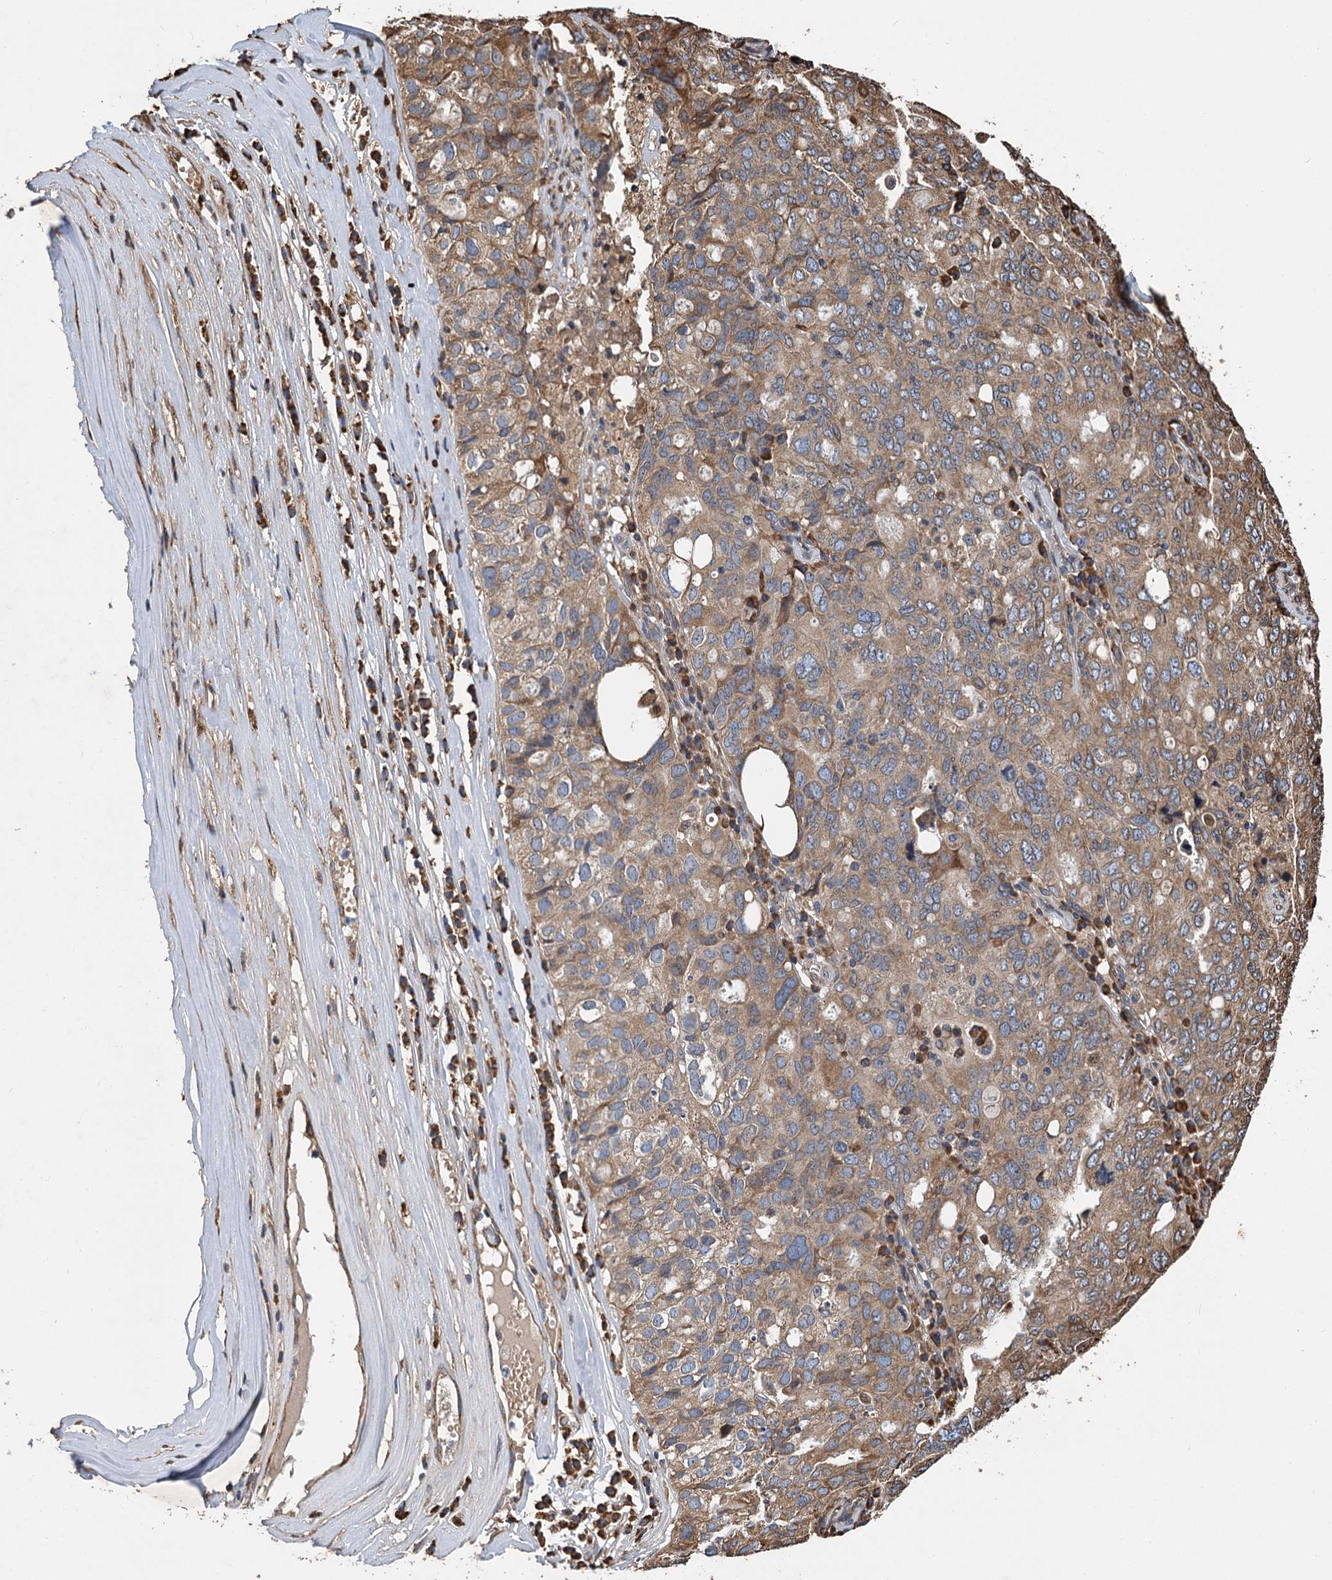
{"staining": {"intensity": "moderate", "quantity": ">75%", "location": "cytoplasmic/membranous"}, "tissue": "ovarian cancer", "cell_type": "Tumor cells", "image_type": "cancer", "snomed": [{"axis": "morphology", "description": "Carcinoma, endometroid"}, {"axis": "topography", "description": "Ovary"}], "caption": "A brown stain labels moderate cytoplasmic/membranous staining of a protein in ovarian endometroid carcinoma tumor cells.", "gene": "LINS1", "patient": {"sex": "female", "age": 62}}